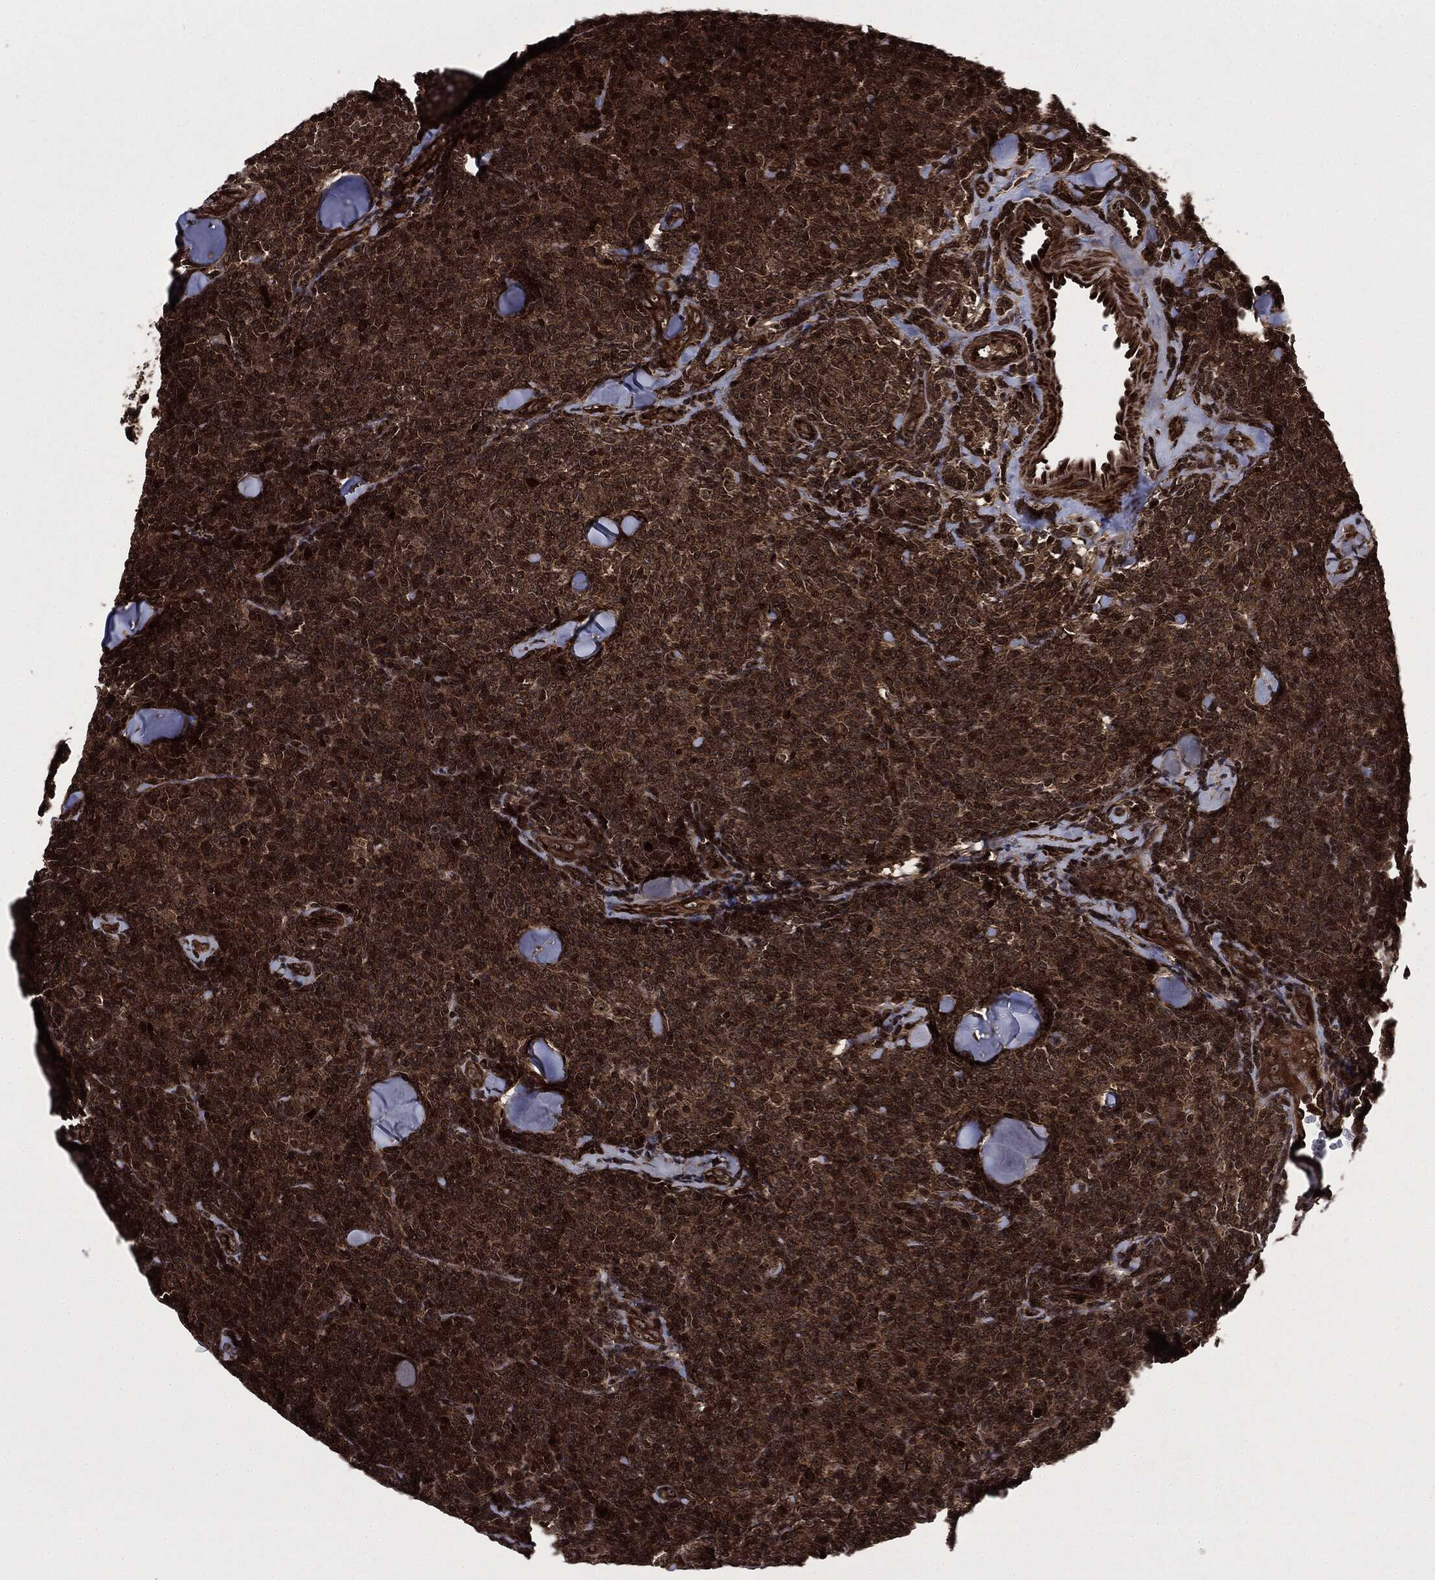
{"staining": {"intensity": "strong", "quantity": ">75%", "location": "cytoplasmic/membranous,nuclear"}, "tissue": "lymphoma", "cell_type": "Tumor cells", "image_type": "cancer", "snomed": [{"axis": "morphology", "description": "Malignant lymphoma, non-Hodgkin's type, Low grade"}, {"axis": "topography", "description": "Lymph node"}], "caption": "Immunohistochemical staining of human malignant lymphoma, non-Hodgkin's type (low-grade) demonstrates strong cytoplasmic/membranous and nuclear protein expression in approximately >75% of tumor cells.", "gene": "CARD6", "patient": {"sex": "female", "age": 56}}